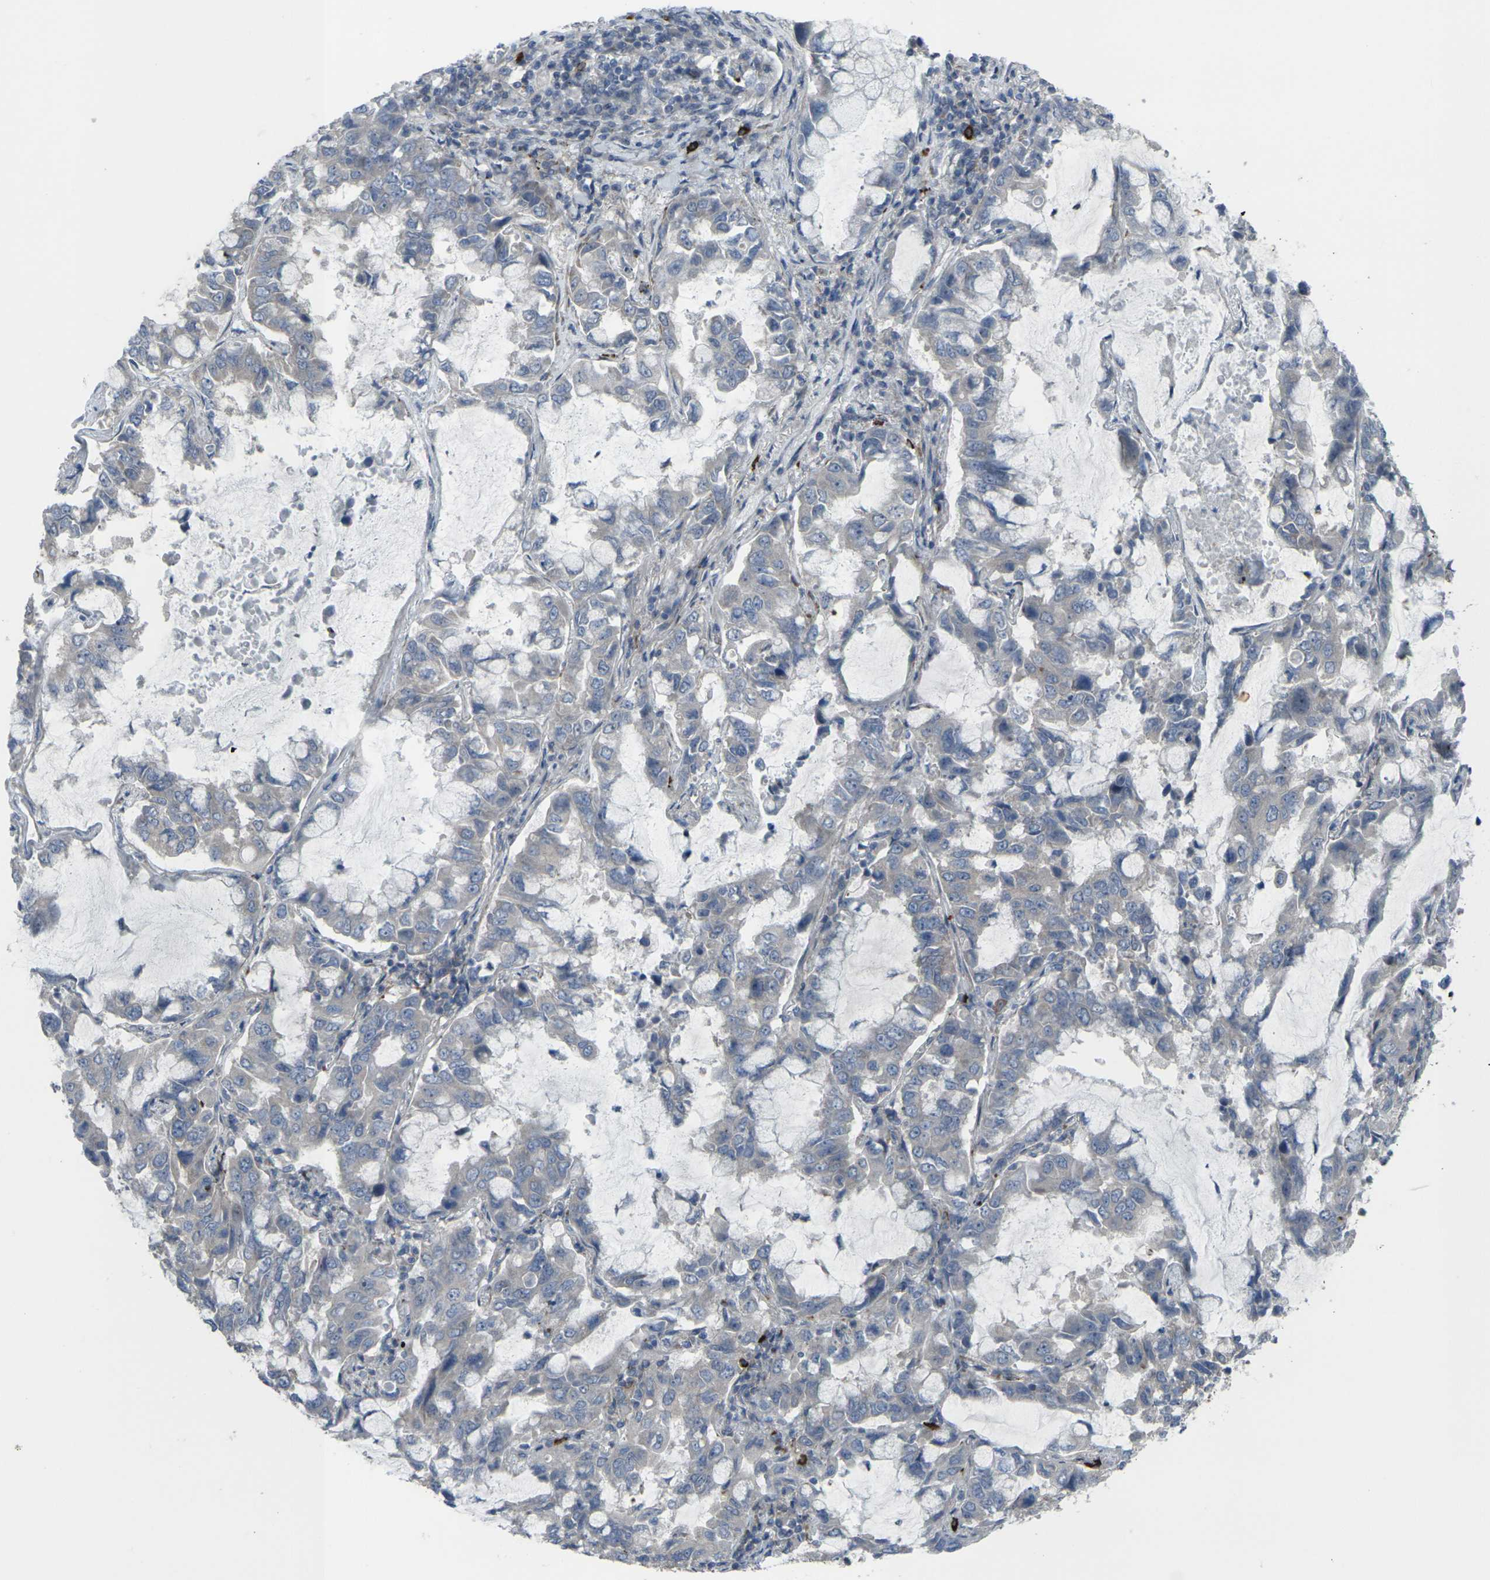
{"staining": {"intensity": "weak", "quantity": "<25%", "location": "cytoplasmic/membranous"}, "tissue": "lung cancer", "cell_type": "Tumor cells", "image_type": "cancer", "snomed": [{"axis": "morphology", "description": "Adenocarcinoma, NOS"}, {"axis": "topography", "description": "Lung"}], "caption": "Tumor cells show no significant protein expression in lung cancer.", "gene": "CCR10", "patient": {"sex": "male", "age": 64}}